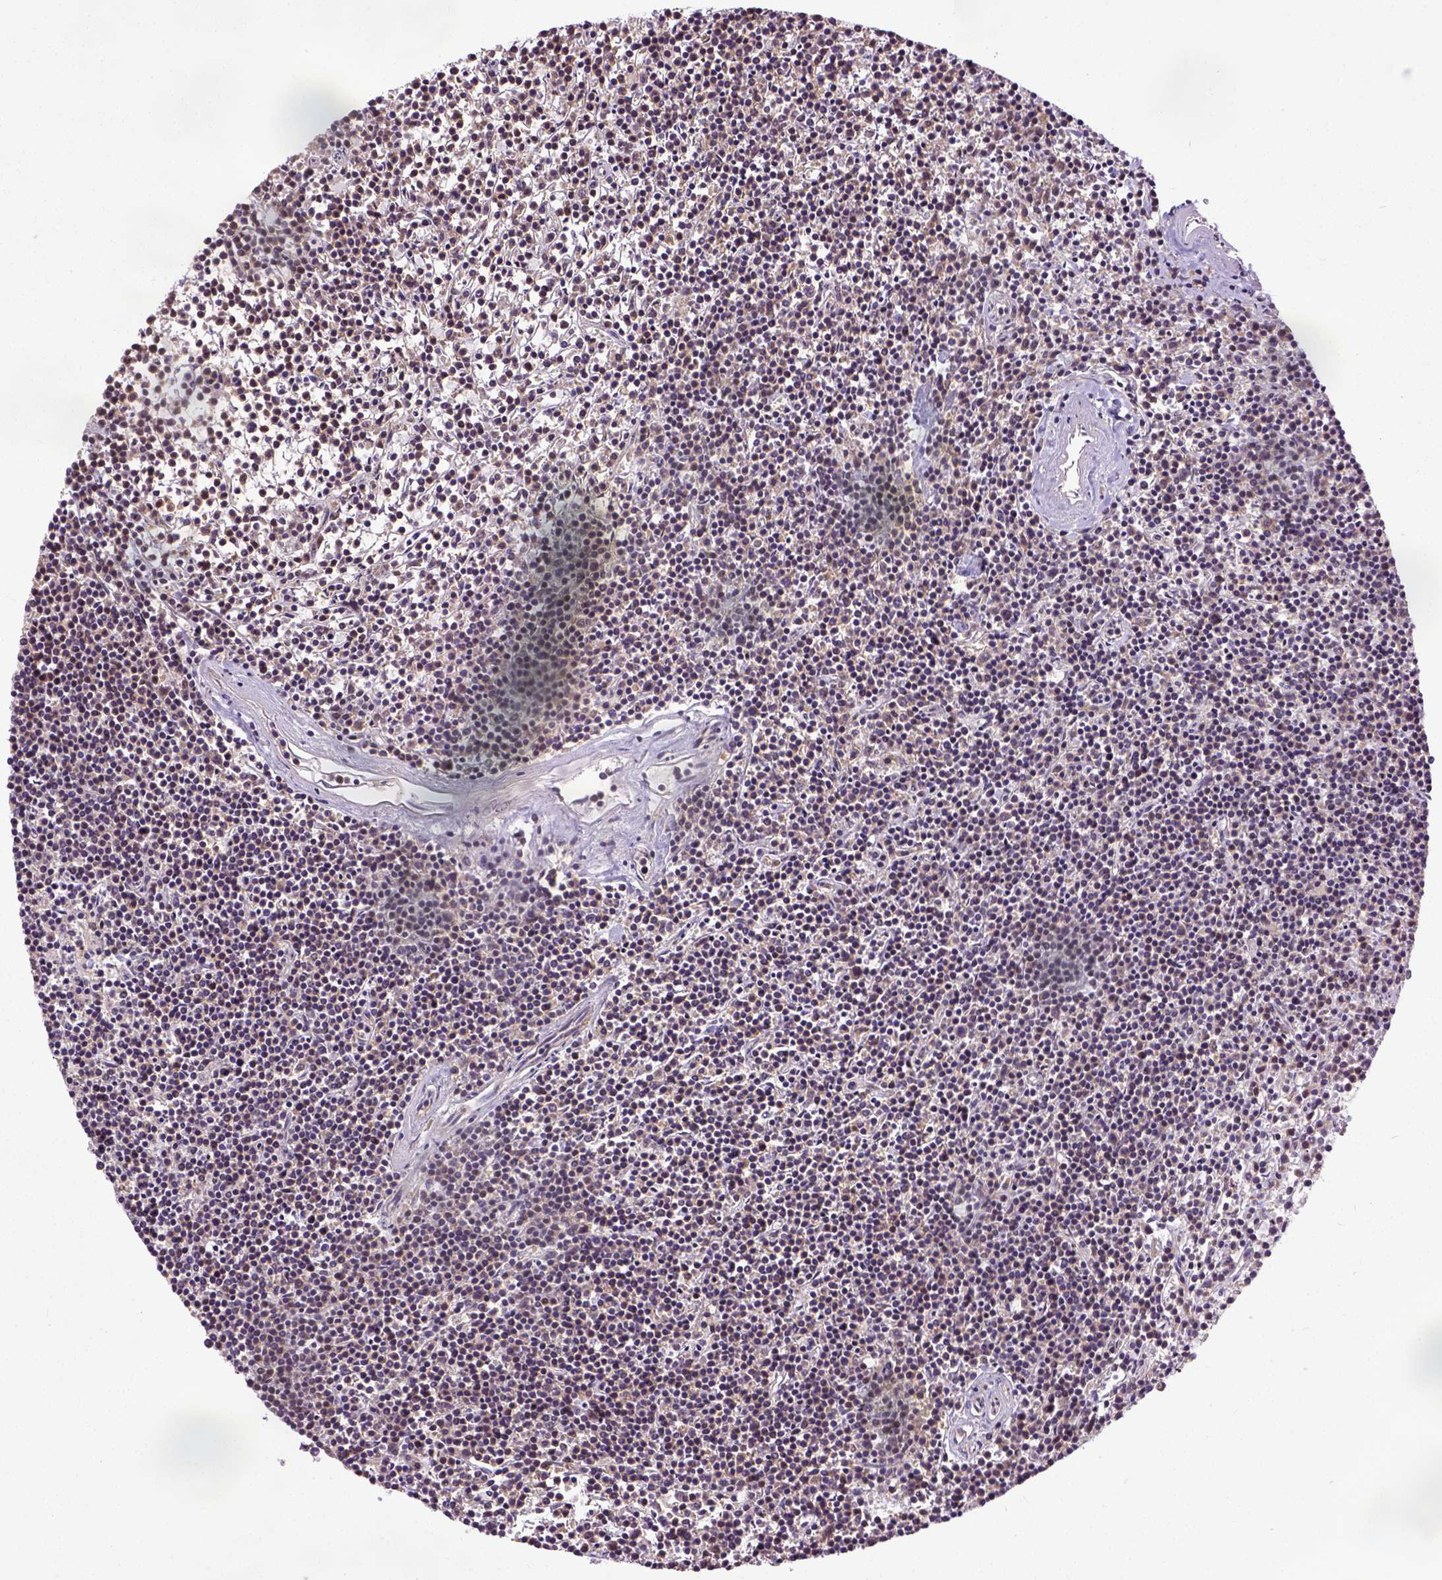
{"staining": {"intensity": "moderate", "quantity": "<25%", "location": "nuclear"}, "tissue": "lymphoma", "cell_type": "Tumor cells", "image_type": "cancer", "snomed": [{"axis": "morphology", "description": "Malignant lymphoma, non-Hodgkin's type, Low grade"}, {"axis": "topography", "description": "Spleen"}], "caption": "An IHC image of tumor tissue is shown. Protein staining in brown shows moderate nuclear positivity in low-grade malignant lymphoma, non-Hodgkin's type within tumor cells.", "gene": "UBA3", "patient": {"sex": "female", "age": 19}}